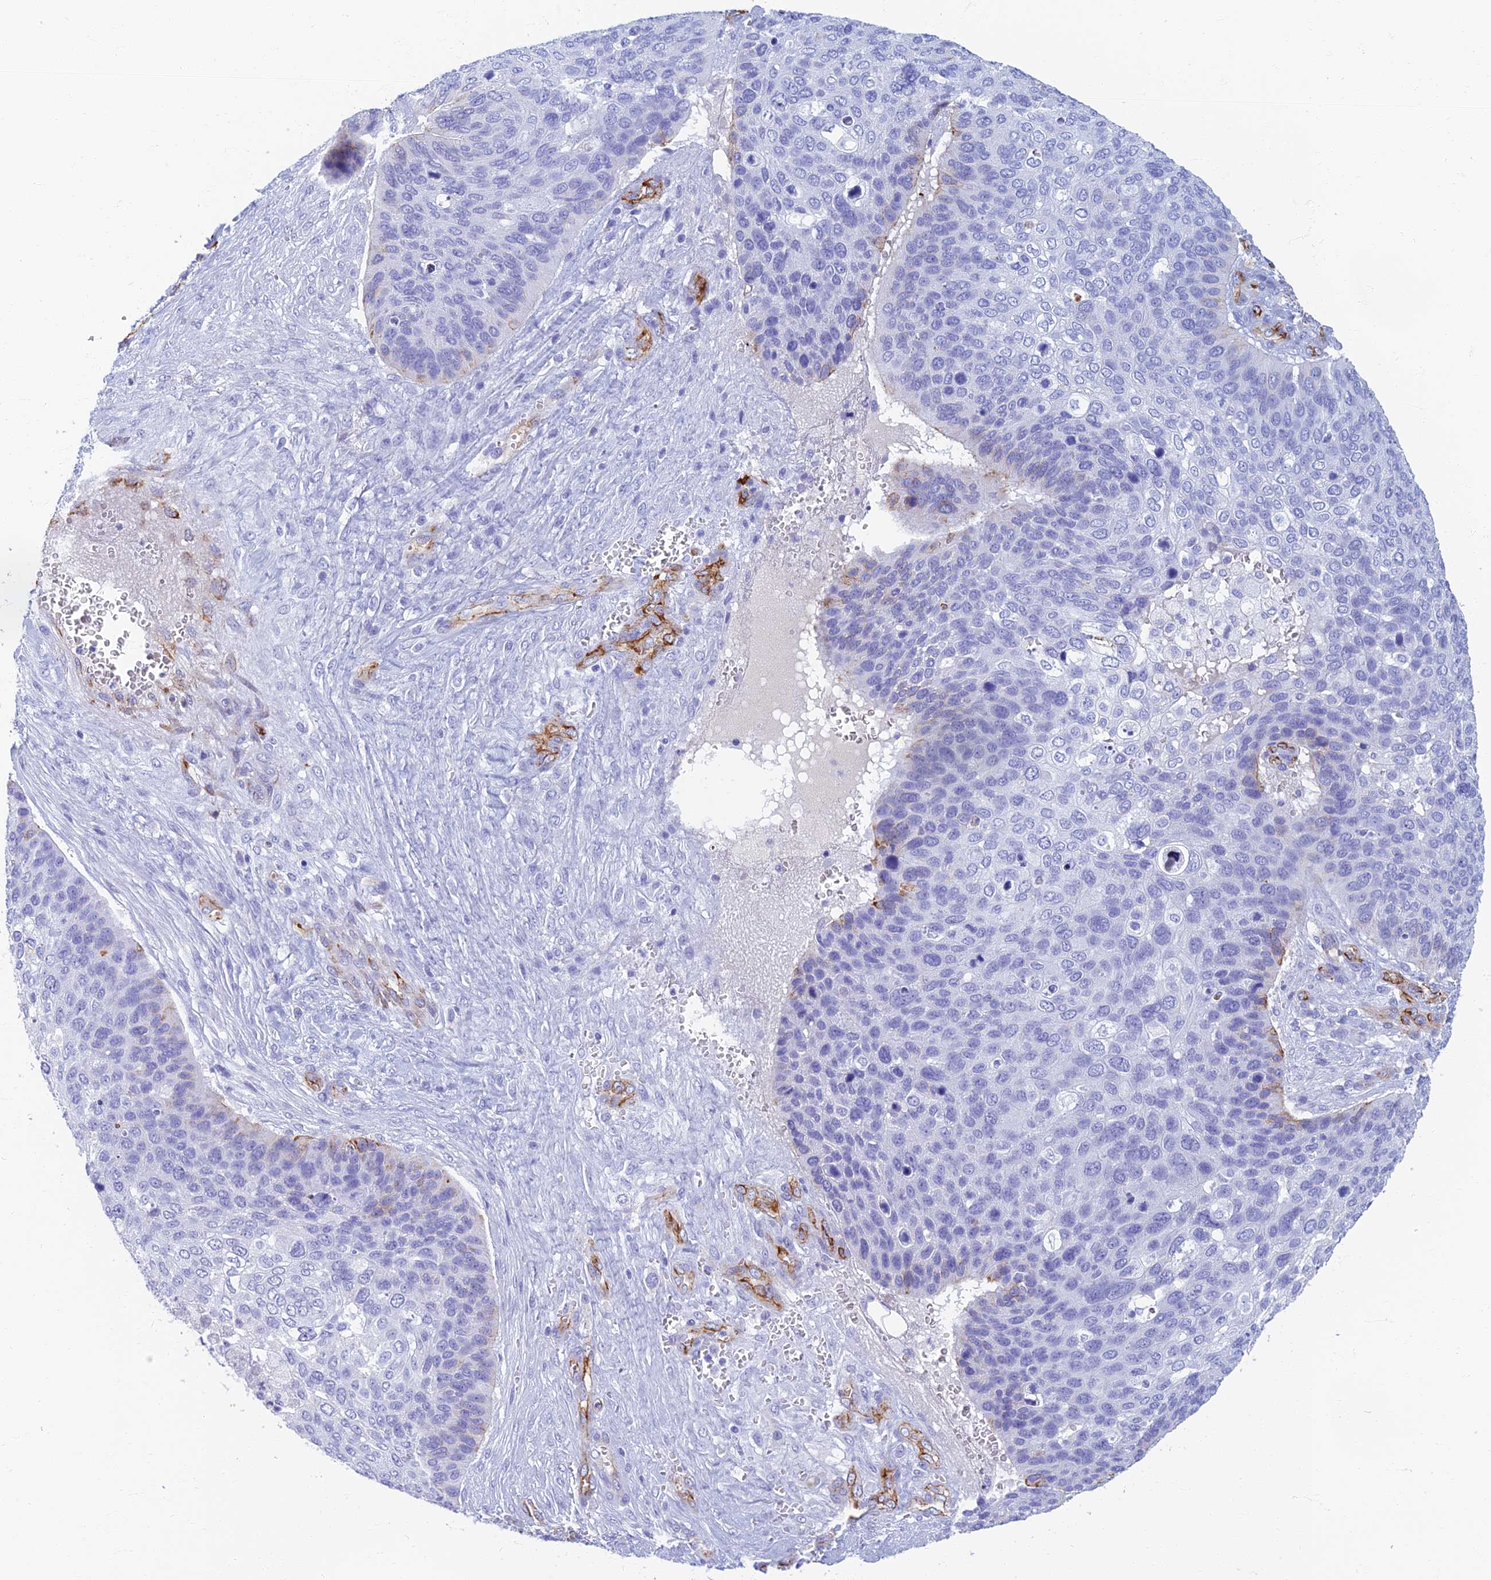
{"staining": {"intensity": "negative", "quantity": "none", "location": "none"}, "tissue": "skin cancer", "cell_type": "Tumor cells", "image_type": "cancer", "snomed": [{"axis": "morphology", "description": "Basal cell carcinoma"}, {"axis": "topography", "description": "Skin"}], "caption": "The image exhibits no significant expression in tumor cells of basal cell carcinoma (skin). Nuclei are stained in blue.", "gene": "ETFRF1", "patient": {"sex": "female", "age": 74}}